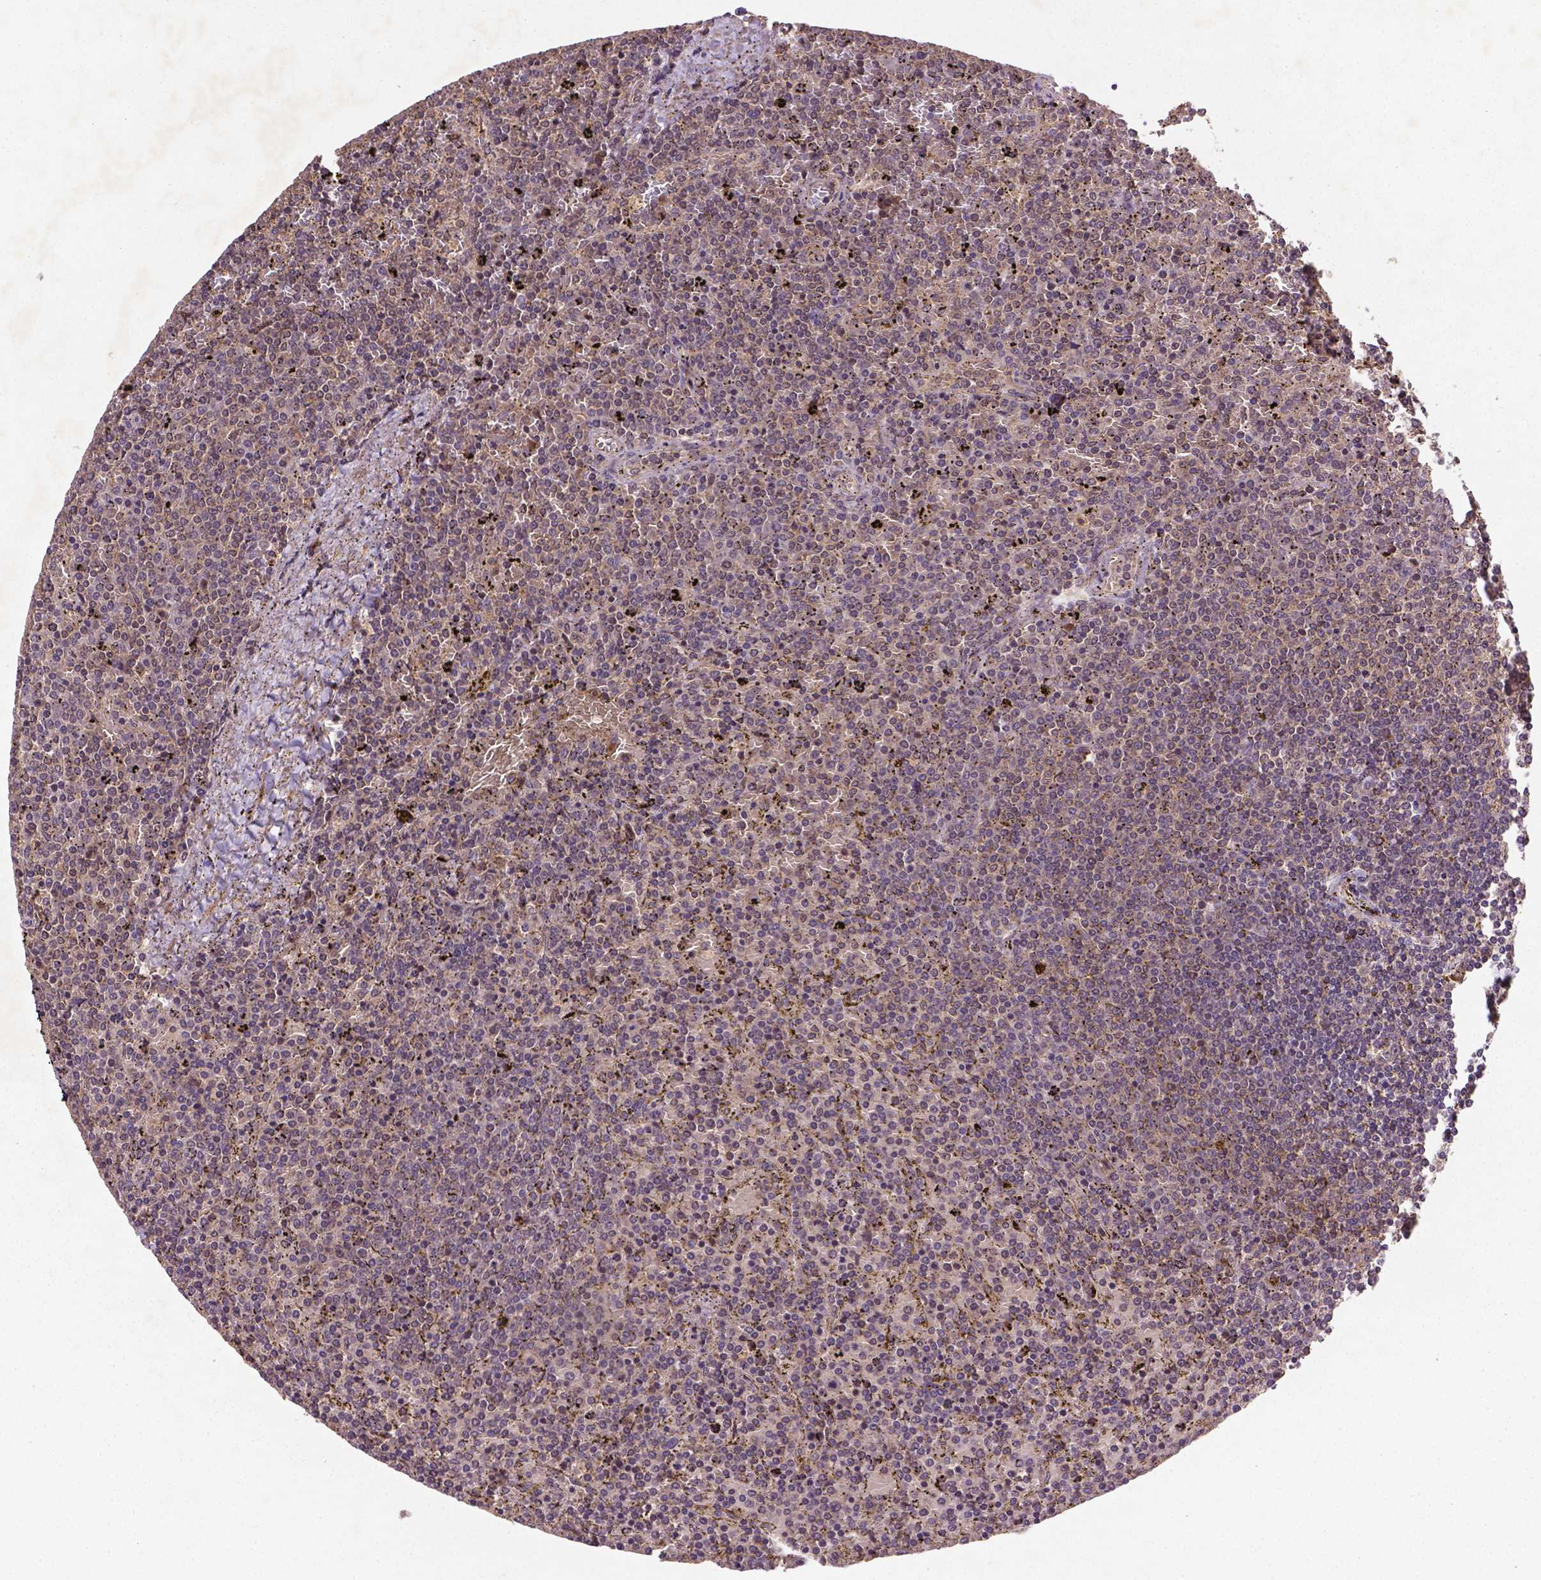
{"staining": {"intensity": "negative", "quantity": "none", "location": "none"}, "tissue": "lymphoma", "cell_type": "Tumor cells", "image_type": "cancer", "snomed": [{"axis": "morphology", "description": "Malignant lymphoma, non-Hodgkin's type, Low grade"}, {"axis": "topography", "description": "Spleen"}], "caption": "Histopathology image shows no protein expression in tumor cells of low-grade malignant lymphoma, non-Hodgkin's type tissue.", "gene": "NIPAL2", "patient": {"sex": "female", "age": 77}}